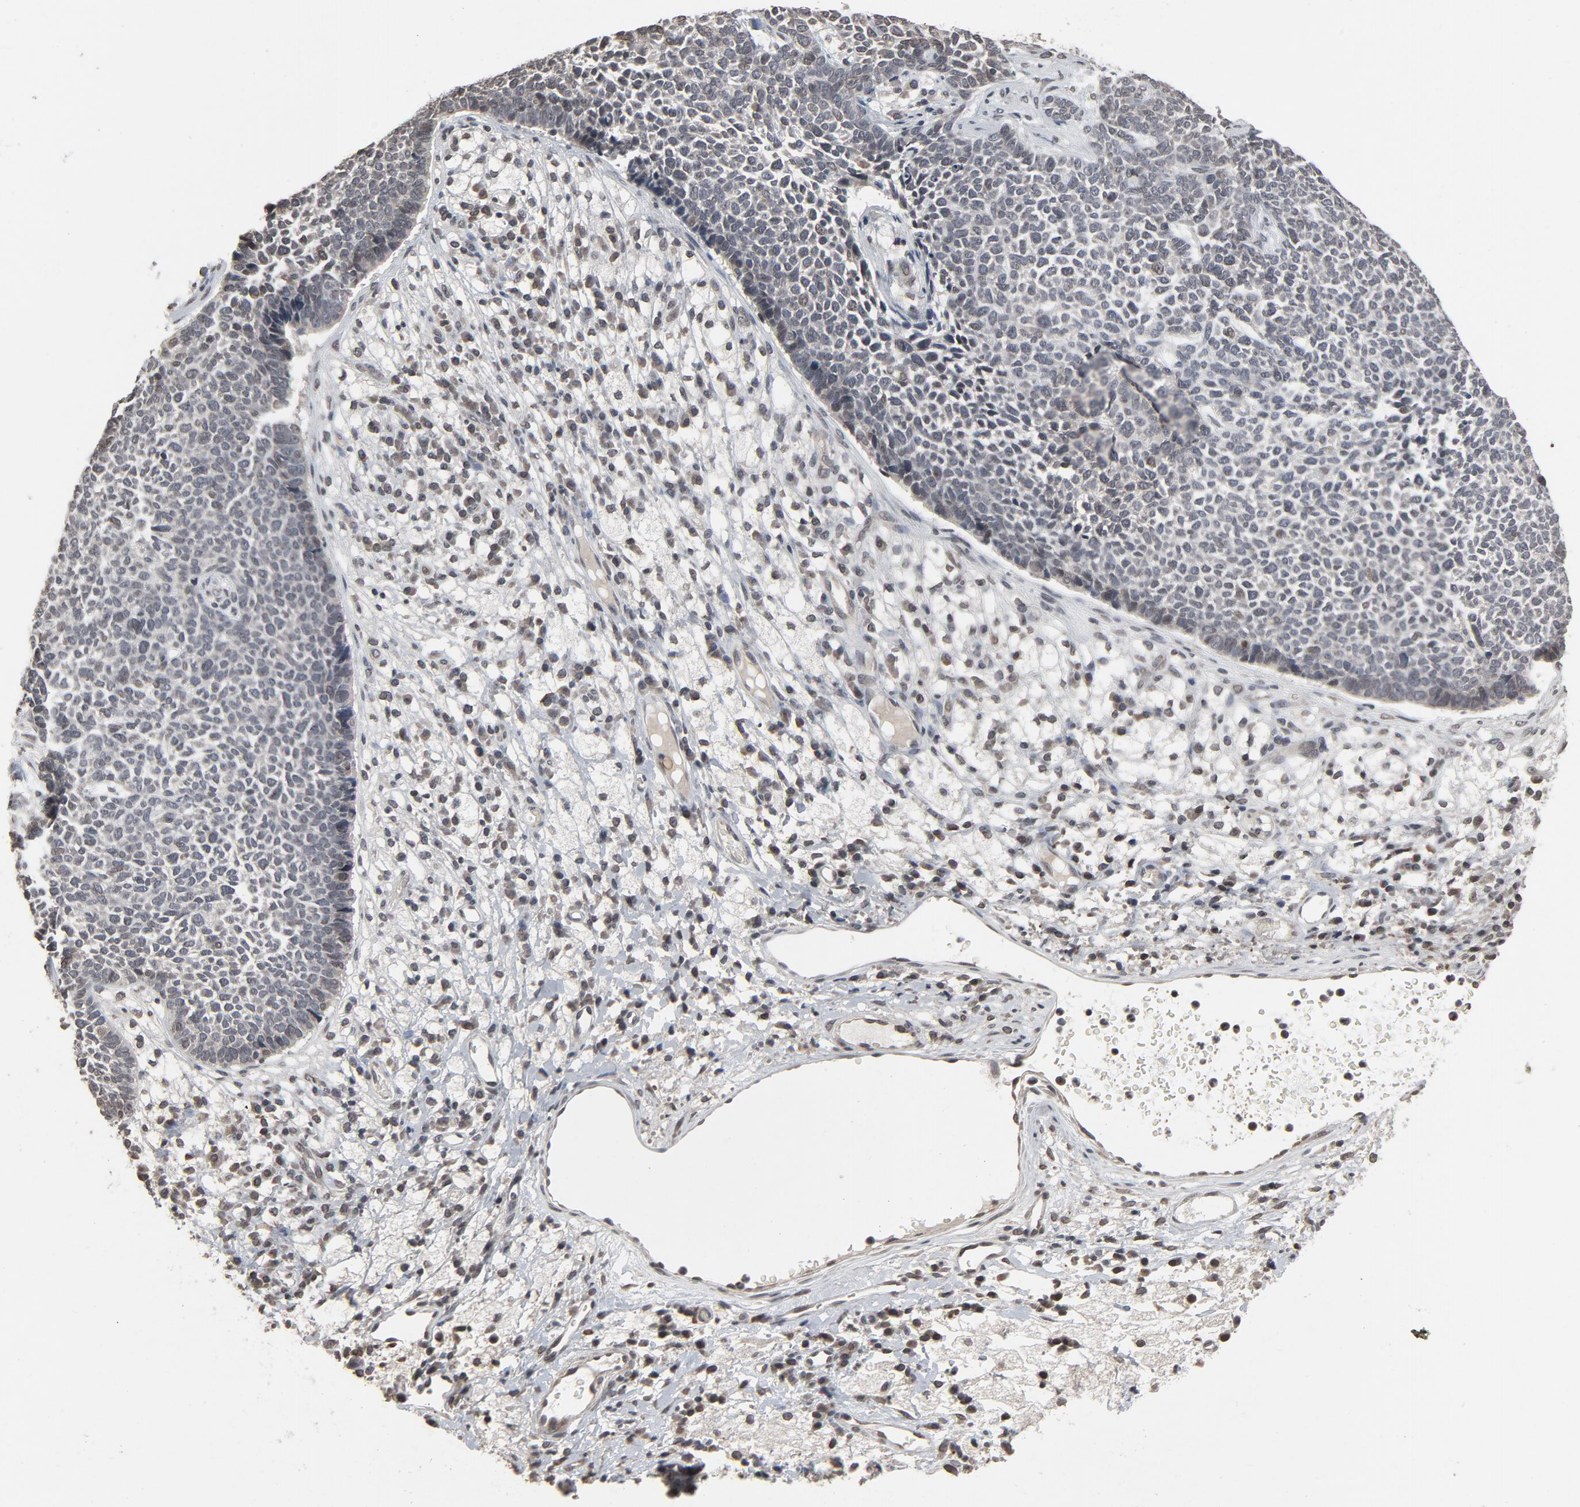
{"staining": {"intensity": "weak", "quantity": "<25%", "location": "nuclear"}, "tissue": "skin cancer", "cell_type": "Tumor cells", "image_type": "cancer", "snomed": [{"axis": "morphology", "description": "Basal cell carcinoma"}, {"axis": "topography", "description": "Skin"}], "caption": "IHC micrograph of neoplastic tissue: human skin cancer stained with DAB reveals no significant protein expression in tumor cells.", "gene": "POM121", "patient": {"sex": "female", "age": 84}}